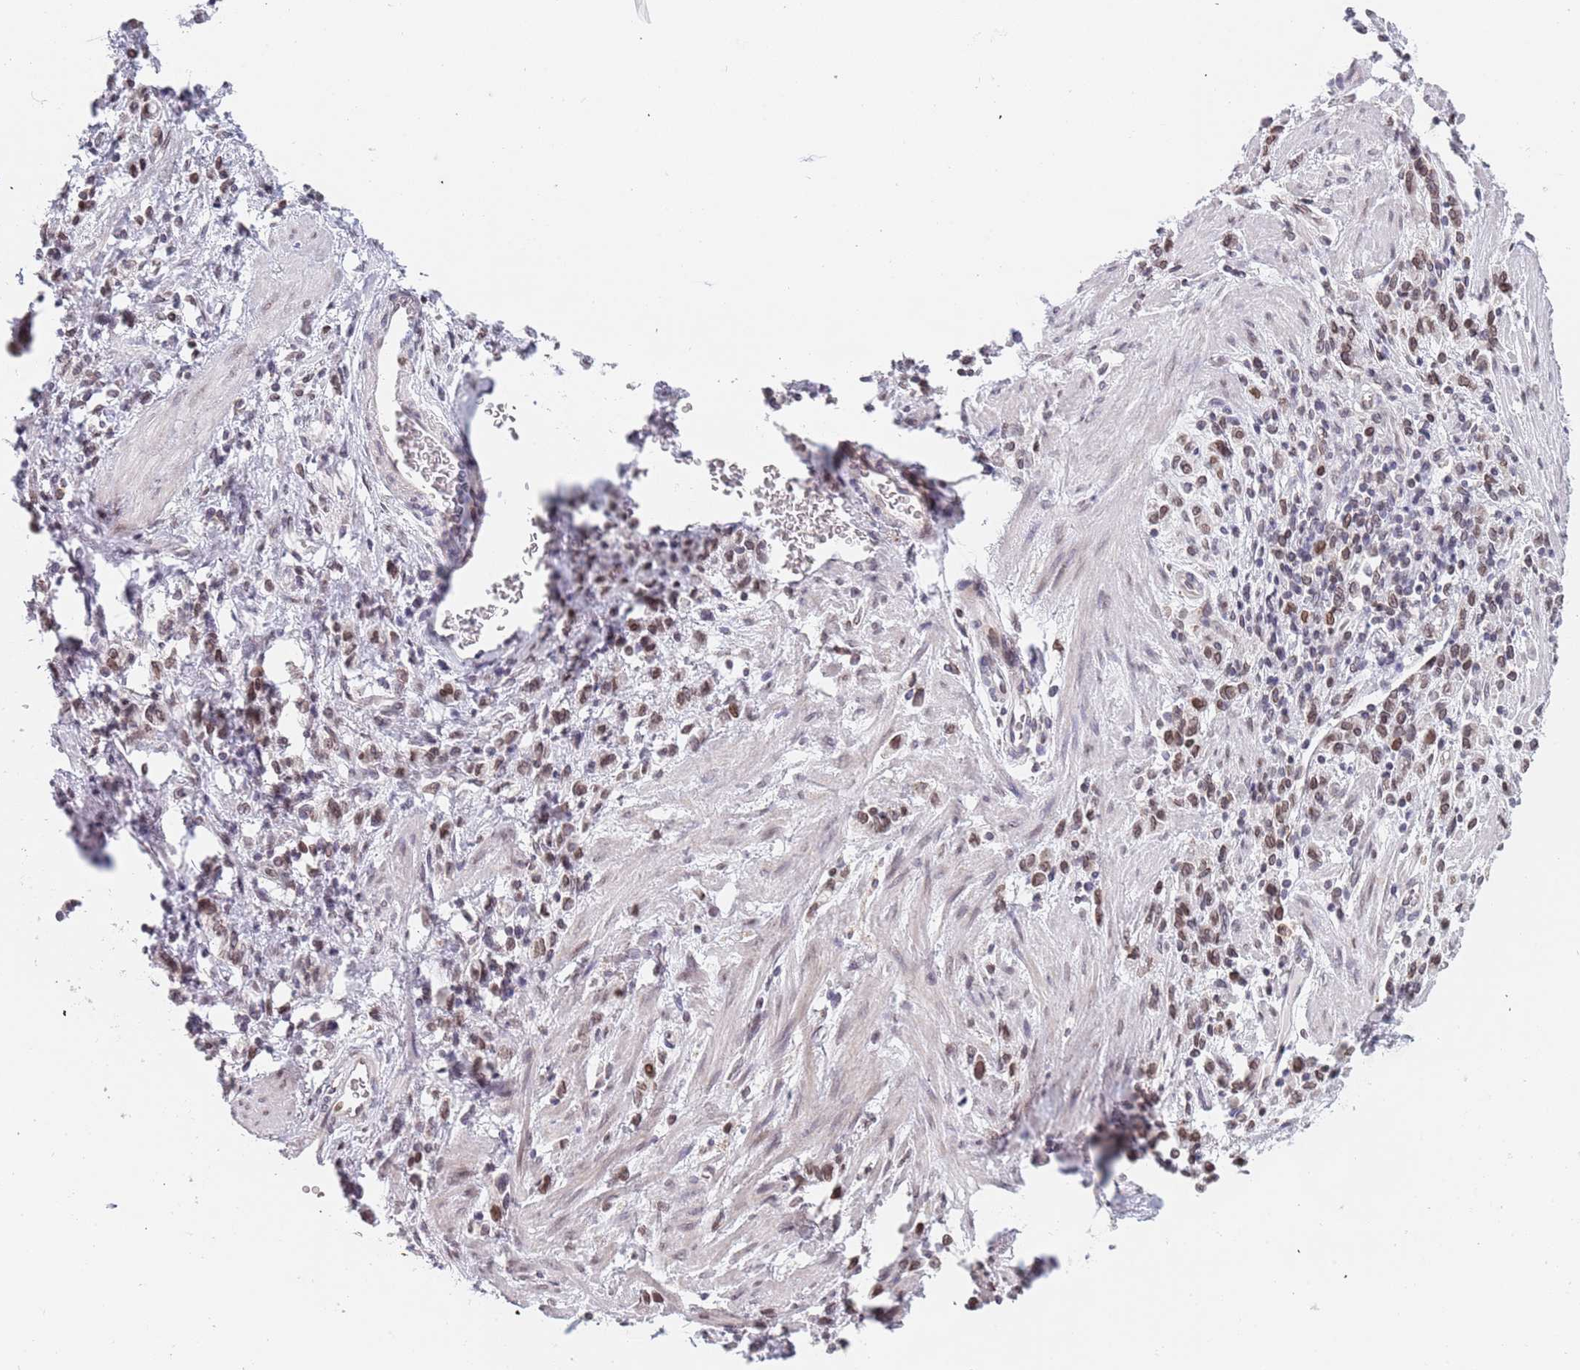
{"staining": {"intensity": "weak", "quantity": ">75%", "location": "nuclear"}, "tissue": "stomach cancer", "cell_type": "Tumor cells", "image_type": "cancer", "snomed": [{"axis": "morphology", "description": "Adenocarcinoma, NOS"}, {"axis": "topography", "description": "Stomach"}], "caption": "About >75% of tumor cells in human stomach adenocarcinoma demonstrate weak nuclear protein expression as visualized by brown immunohistochemical staining.", "gene": "KLHDC2", "patient": {"sex": "male", "age": 77}}